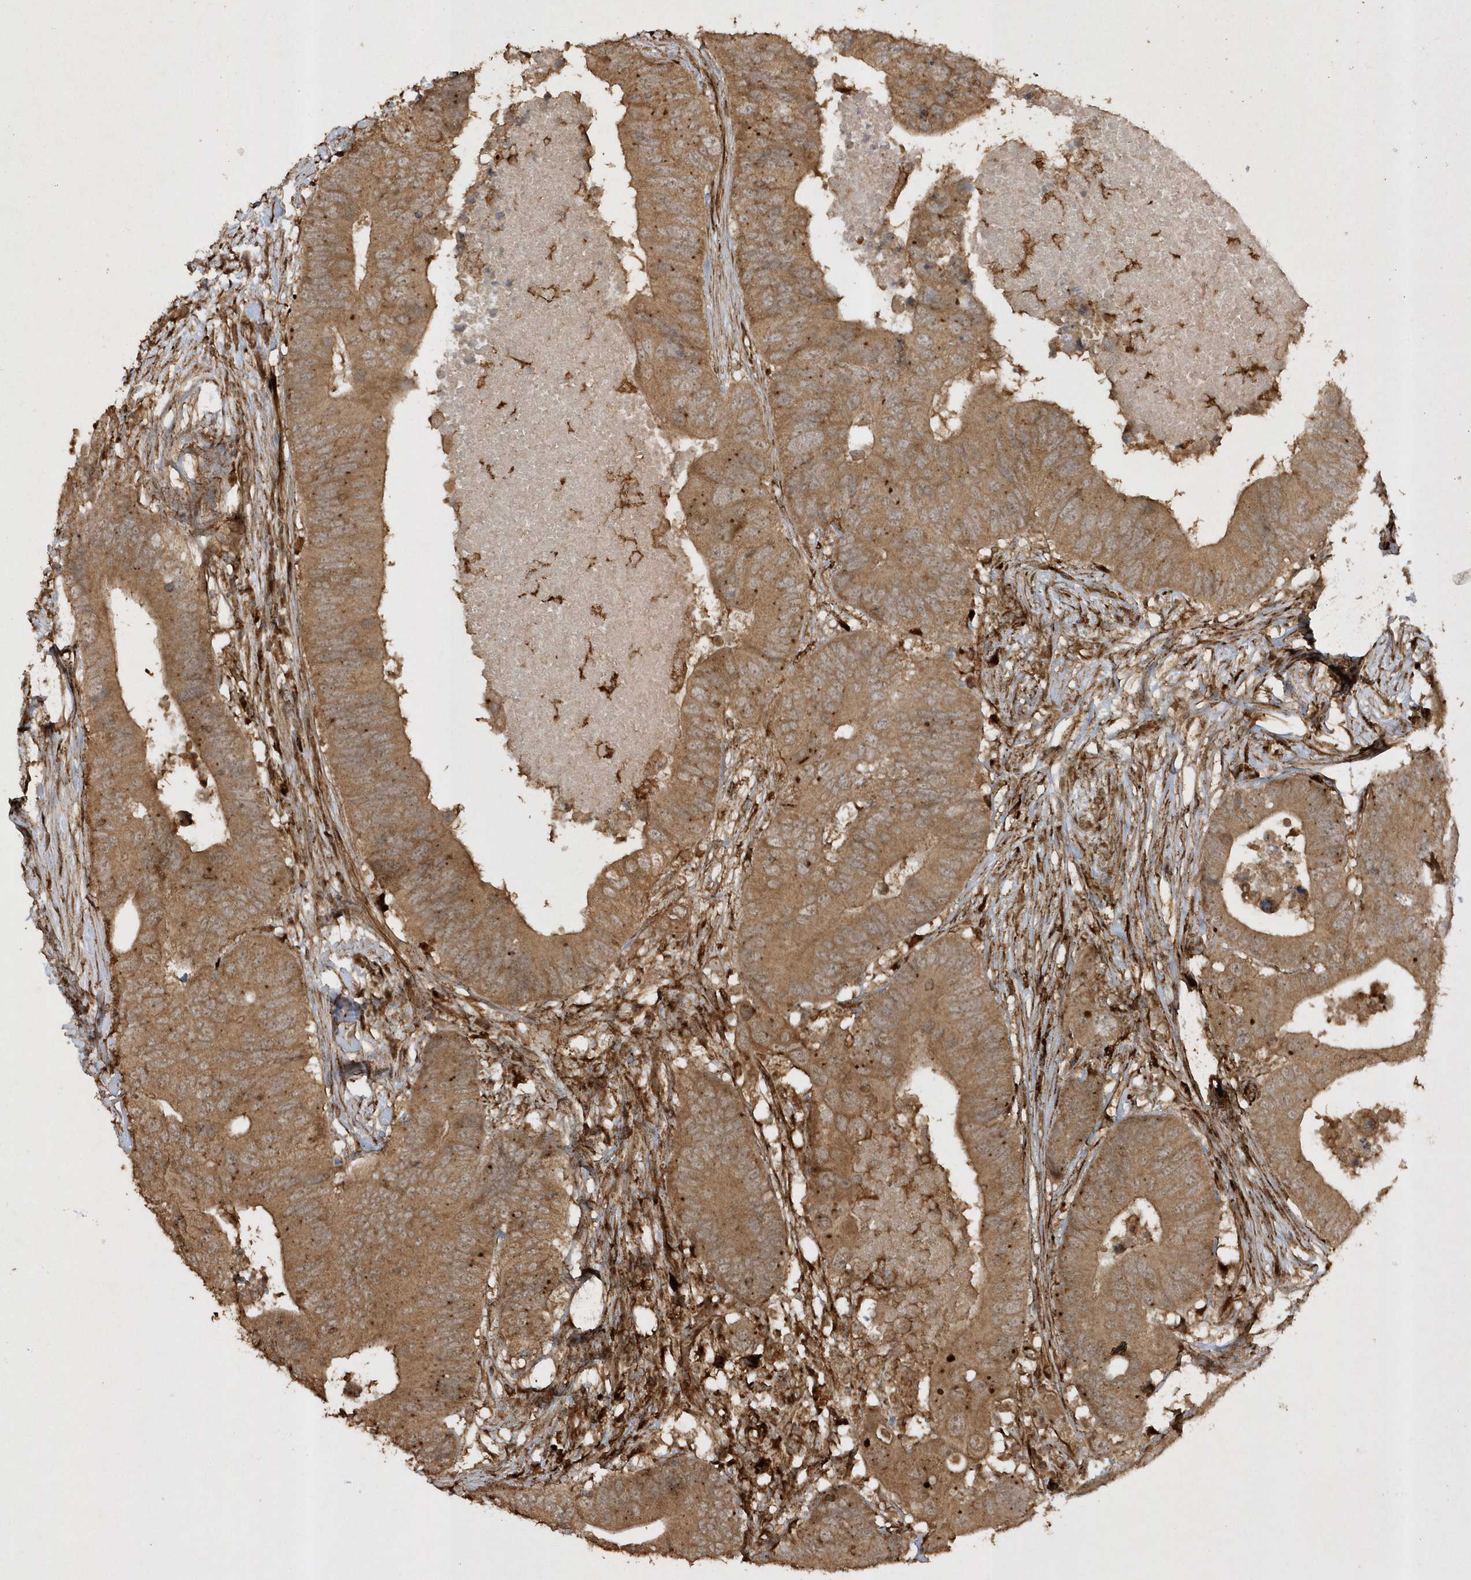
{"staining": {"intensity": "moderate", "quantity": ">75%", "location": "cytoplasmic/membranous"}, "tissue": "colorectal cancer", "cell_type": "Tumor cells", "image_type": "cancer", "snomed": [{"axis": "morphology", "description": "Adenocarcinoma, NOS"}, {"axis": "topography", "description": "Colon"}], "caption": "The micrograph demonstrates staining of colorectal cancer (adenocarcinoma), revealing moderate cytoplasmic/membranous protein positivity (brown color) within tumor cells. The staining is performed using DAB (3,3'-diaminobenzidine) brown chromogen to label protein expression. The nuclei are counter-stained blue using hematoxylin.", "gene": "AVPI1", "patient": {"sex": "male", "age": 71}}